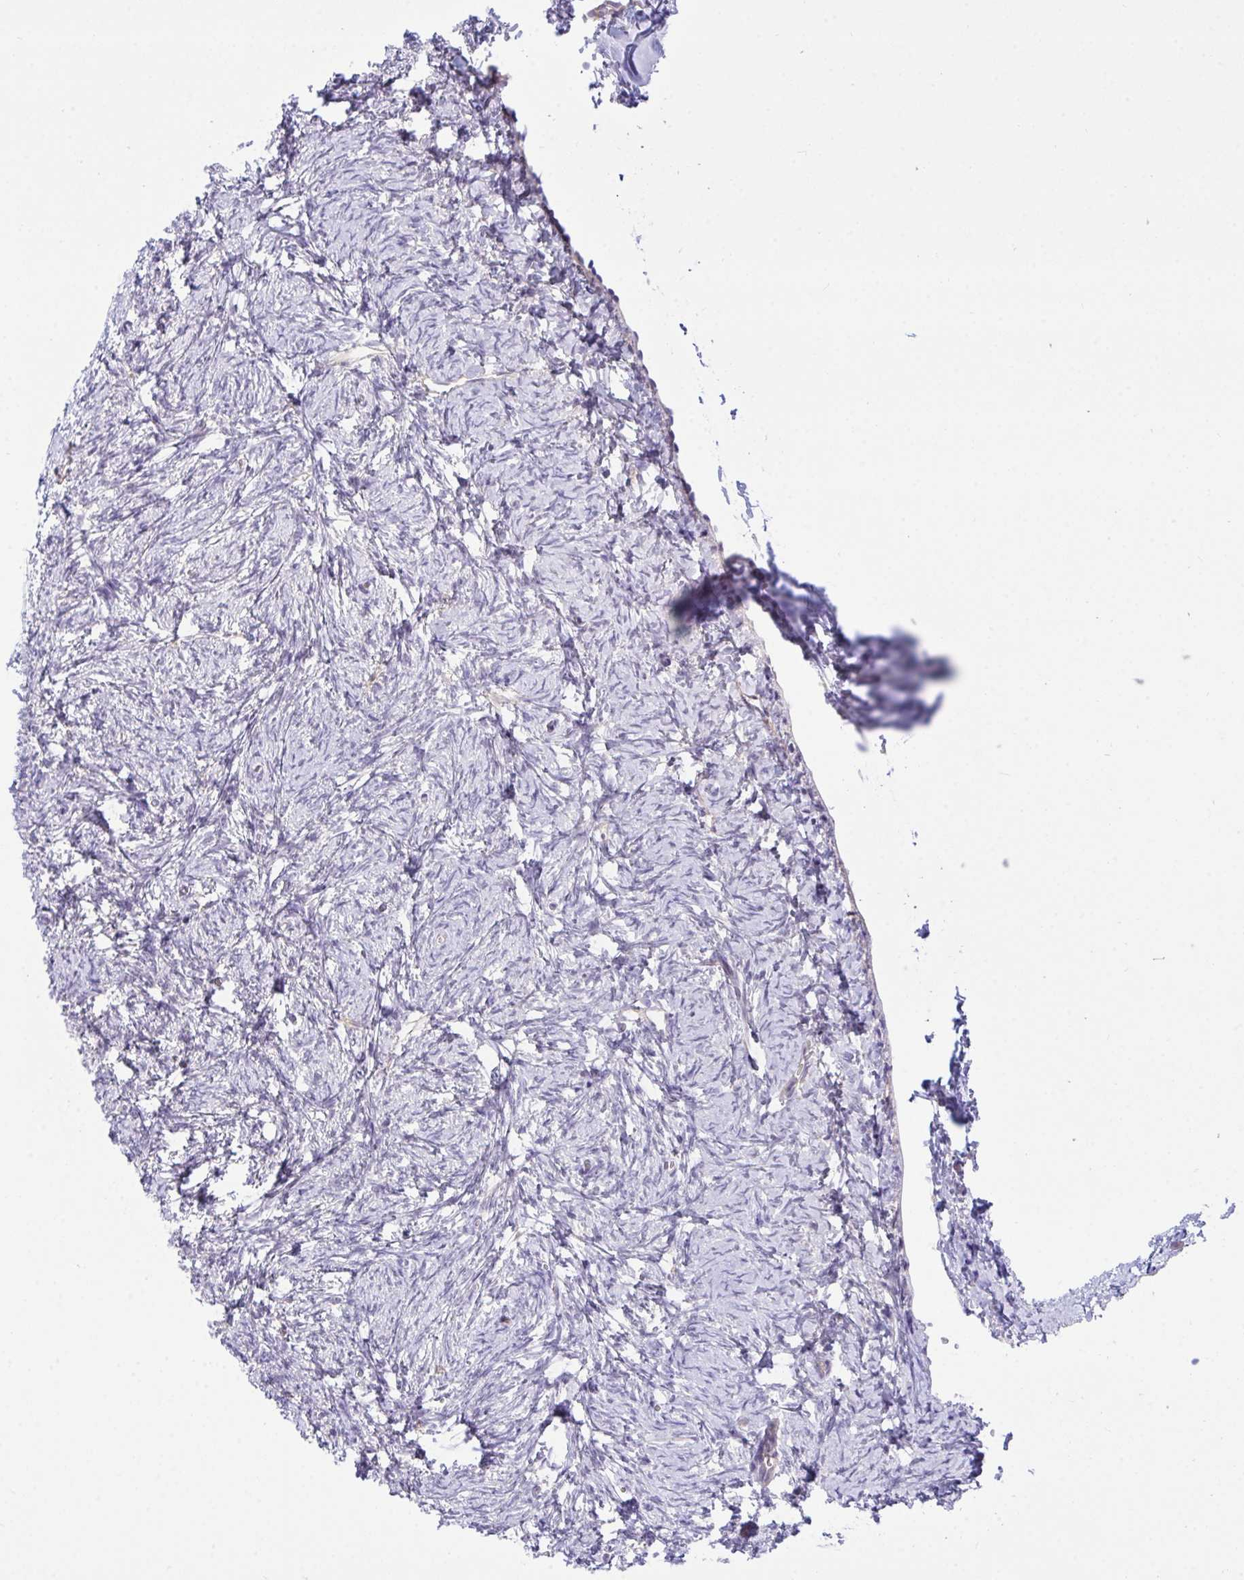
{"staining": {"intensity": "weak", "quantity": ">75%", "location": "nuclear"}, "tissue": "ovary", "cell_type": "Follicle cells", "image_type": "normal", "snomed": [{"axis": "morphology", "description": "Normal tissue, NOS"}, {"axis": "topography", "description": "Ovary"}], "caption": "Protein staining by immunohistochemistry (IHC) reveals weak nuclear positivity in about >75% of follicle cells in unremarkable ovary. (Brightfield microscopy of DAB IHC at high magnification).", "gene": "HOXD12", "patient": {"sex": "female", "age": 41}}